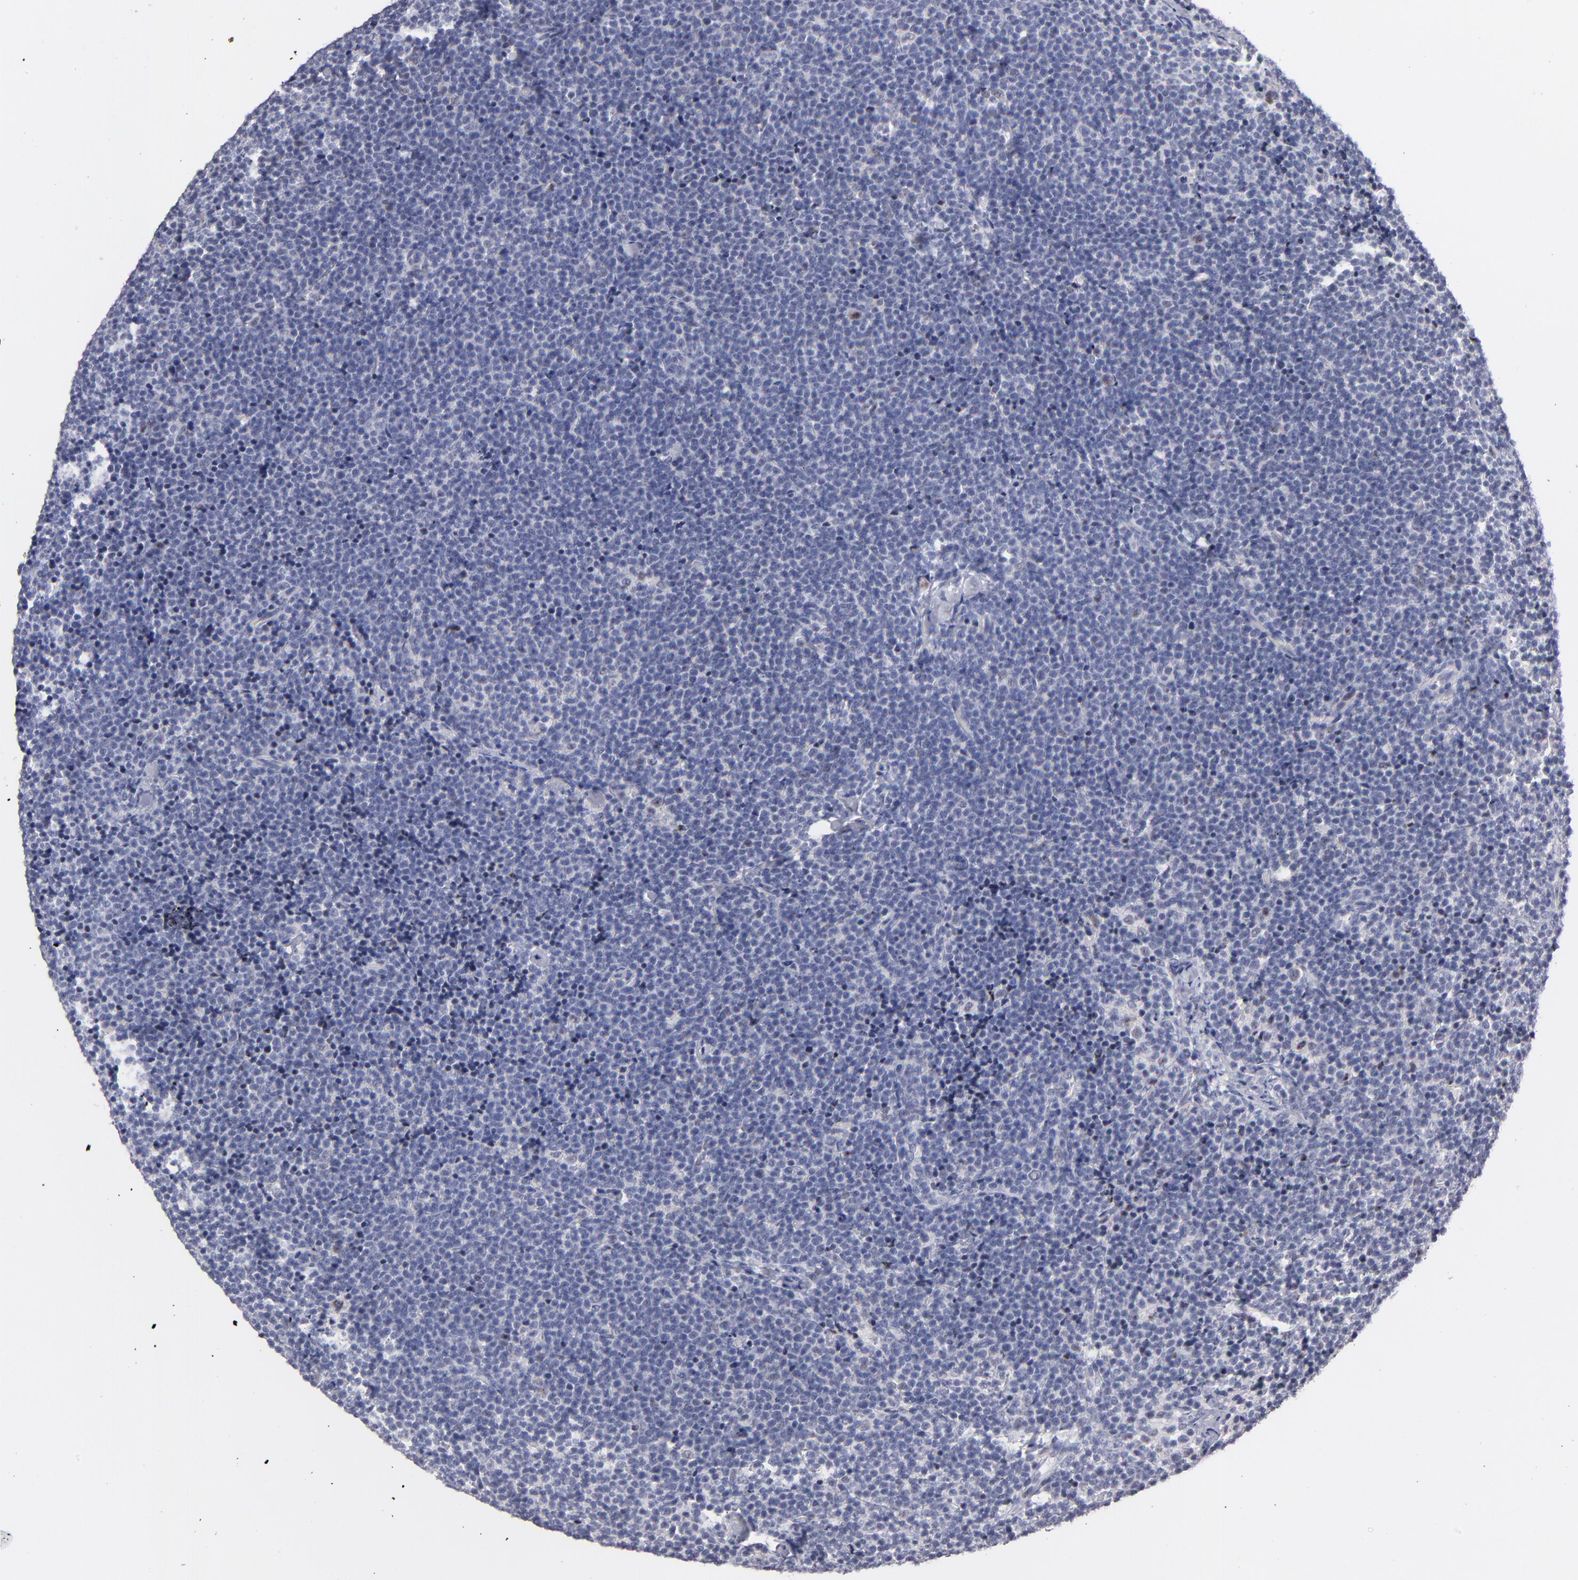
{"staining": {"intensity": "negative", "quantity": "none", "location": "none"}, "tissue": "lymphoma", "cell_type": "Tumor cells", "image_type": "cancer", "snomed": [{"axis": "morphology", "description": "Malignant lymphoma, non-Hodgkin's type, High grade"}, {"axis": "topography", "description": "Lymph node"}], "caption": "An image of lymphoma stained for a protein reveals no brown staining in tumor cells. Brightfield microscopy of IHC stained with DAB (3,3'-diaminobenzidine) (brown) and hematoxylin (blue), captured at high magnification.", "gene": "RAF1", "patient": {"sex": "female", "age": 58}}